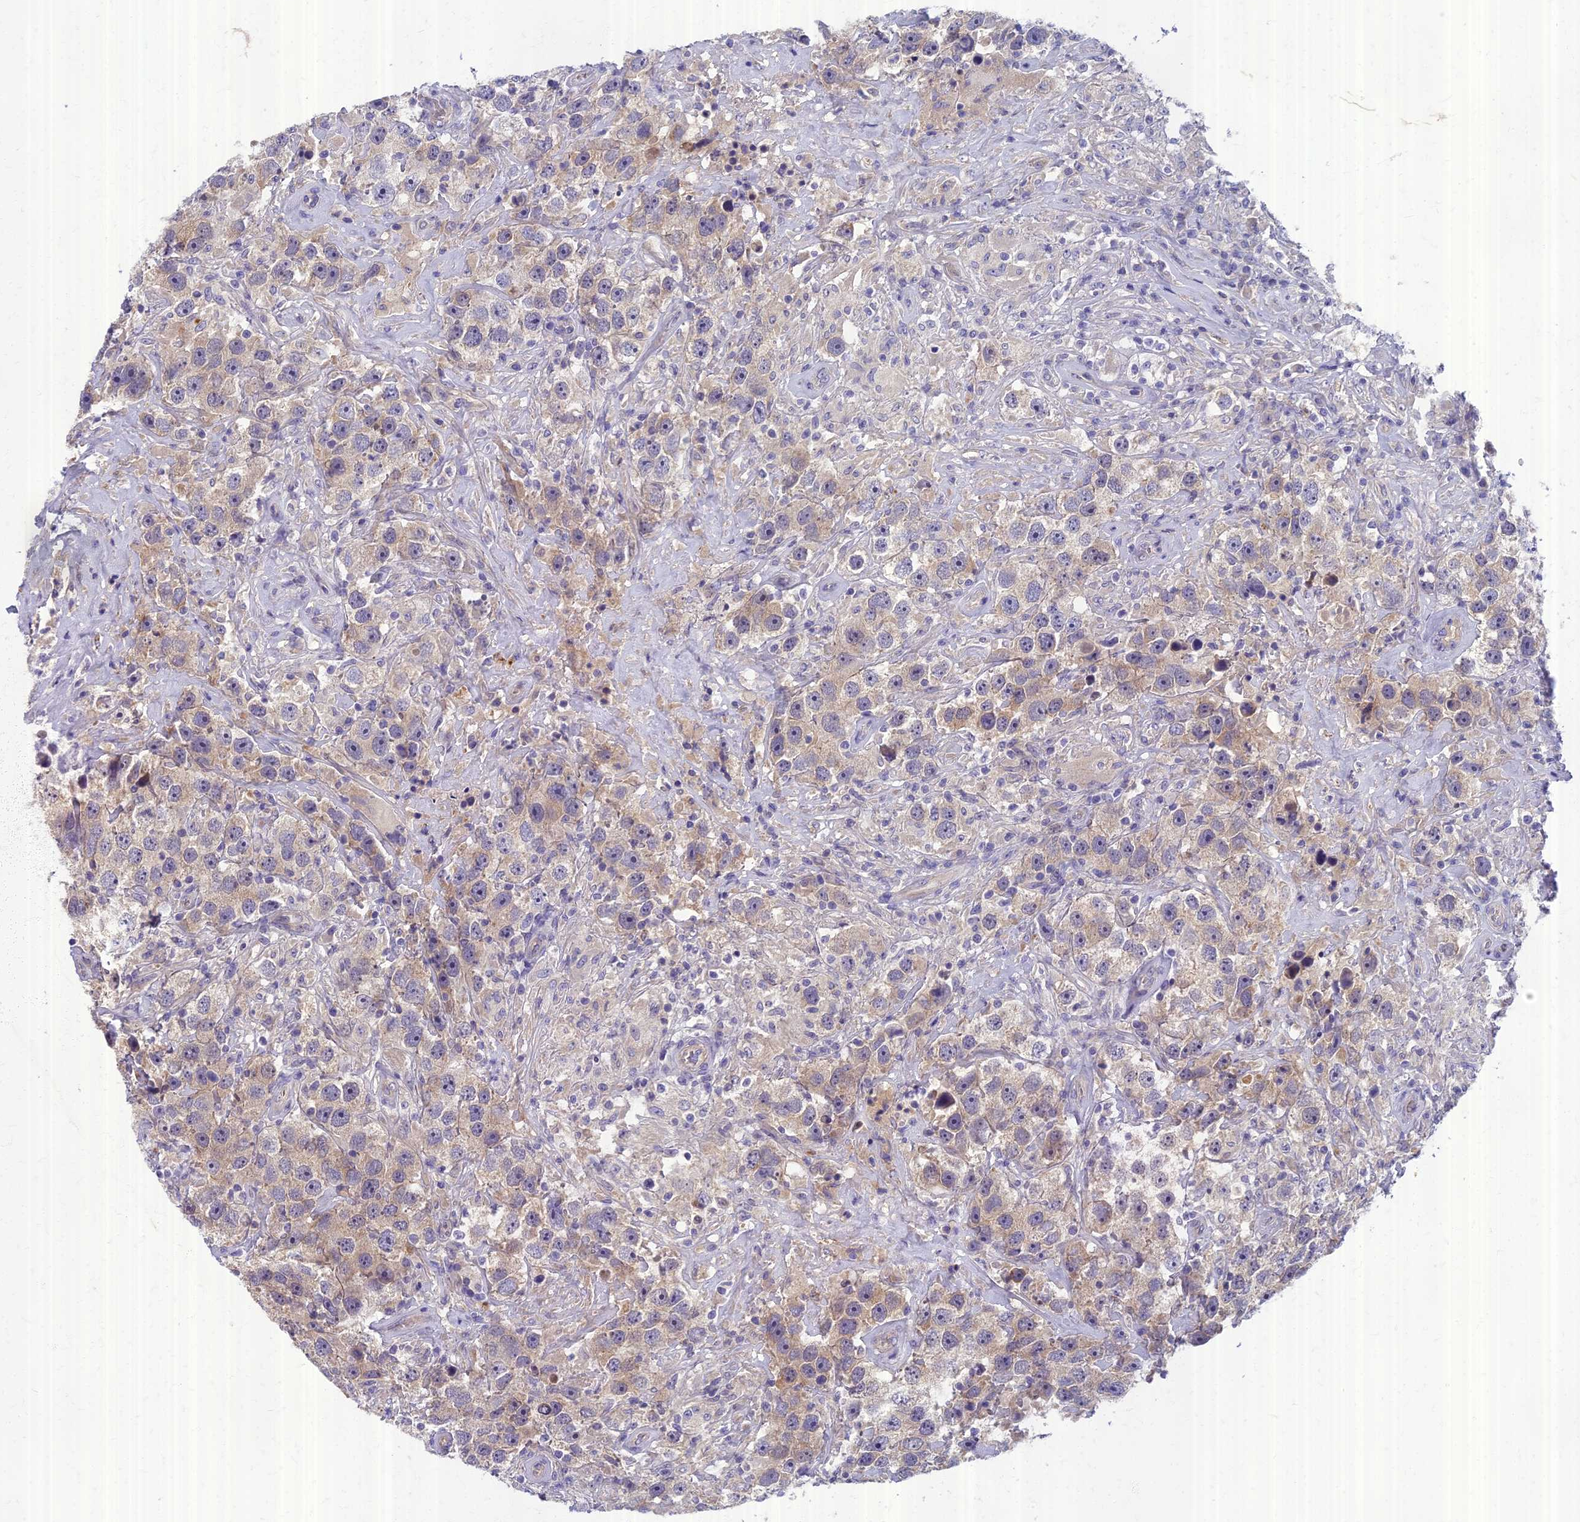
{"staining": {"intensity": "weak", "quantity": "25%-75%", "location": "cytoplasmic/membranous"}, "tissue": "testis cancer", "cell_type": "Tumor cells", "image_type": "cancer", "snomed": [{"axis": "morphology", "description": "Seminoma, NOS"}, {"axis": "topography", "description": "Testis"}], "caption": "Tumor cells reveal weak cytoplasmic/membranous positivity in about 25%-75% of cells in testis cancer.", "gene": "AP4E1", "patient": {"sex": "male", "age": 49}}